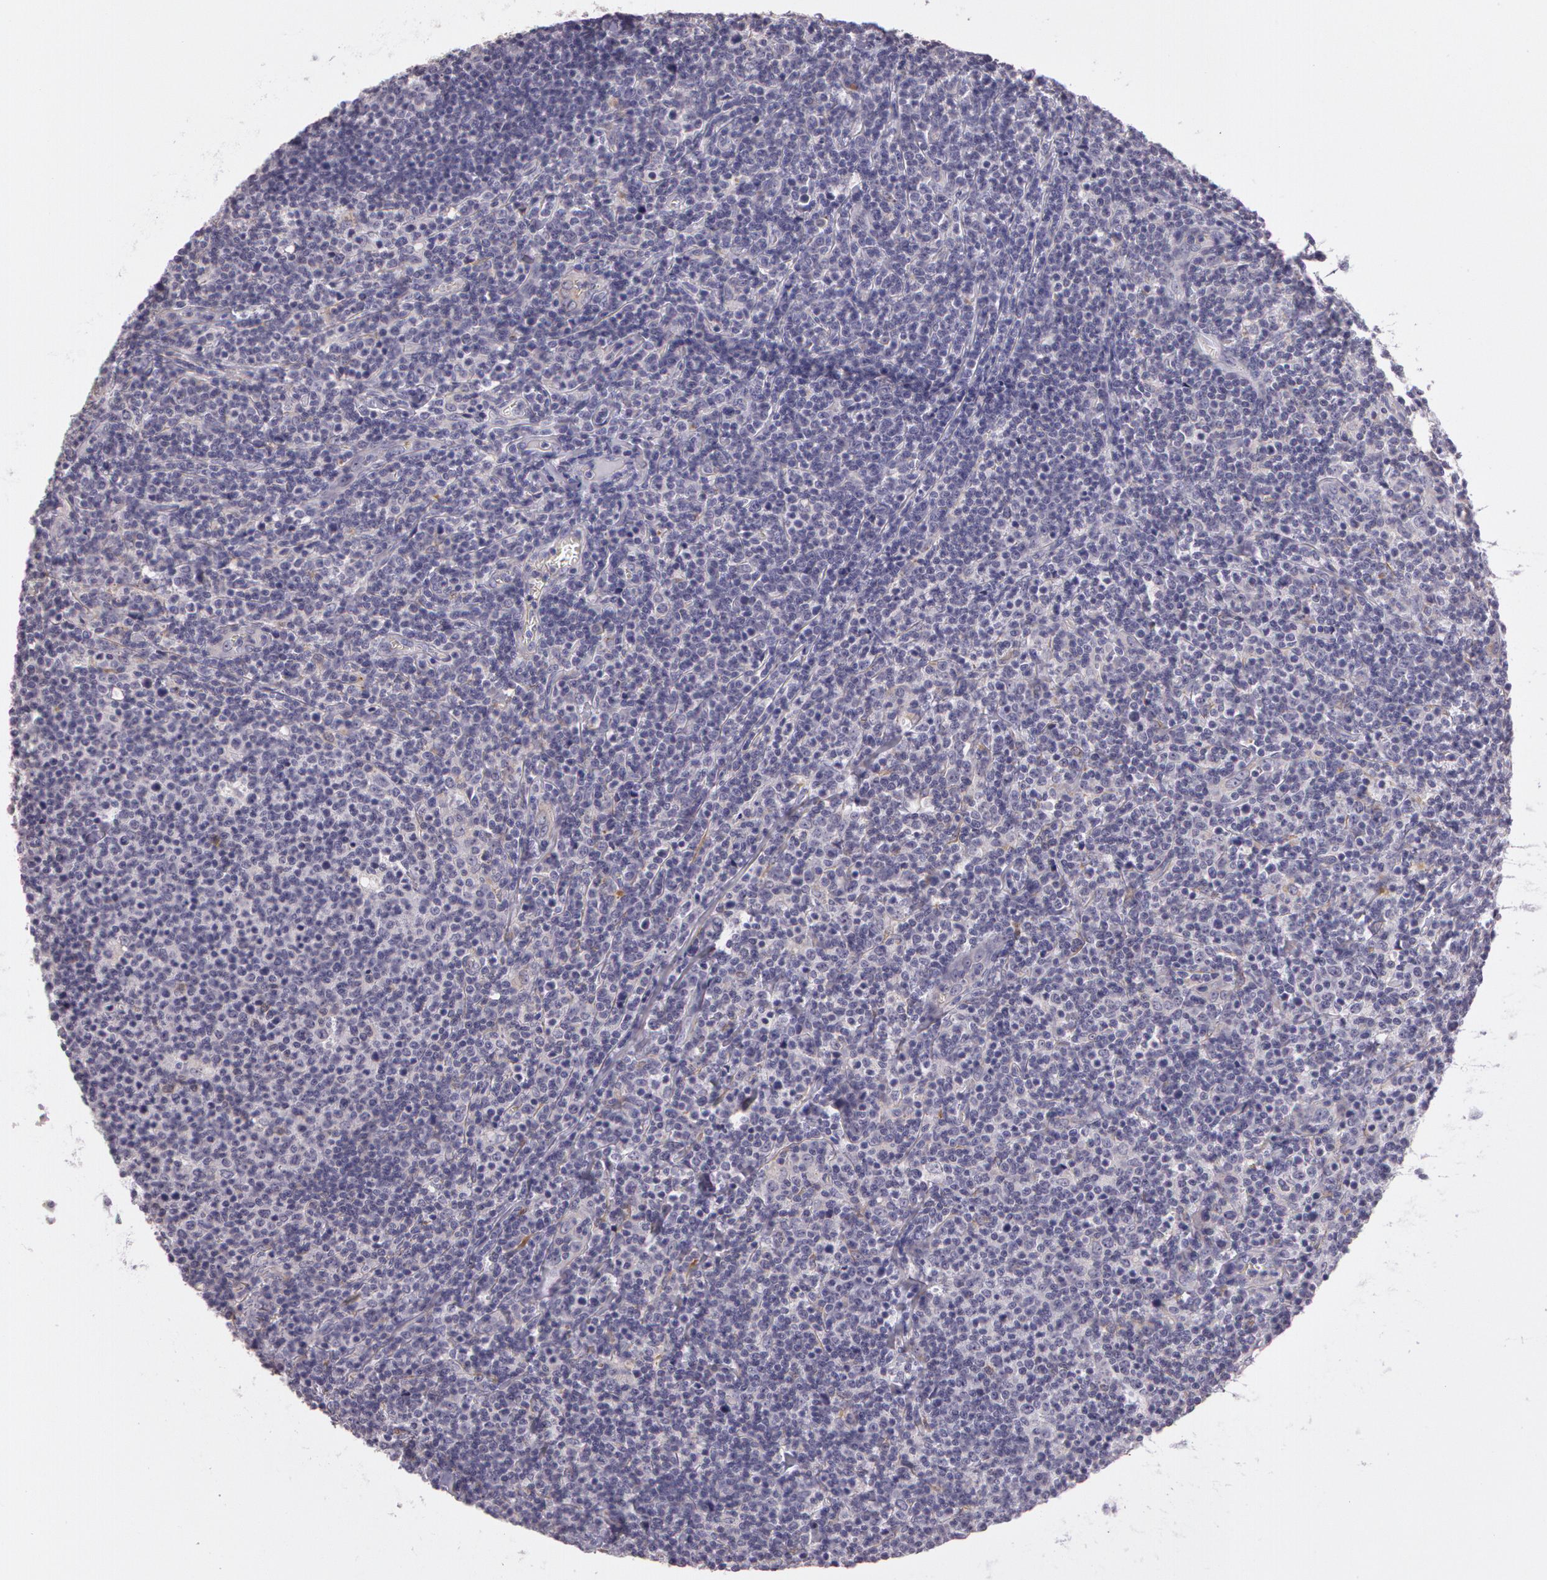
{"staining": {"intensity": "negative", "quantity": "none", "location": "none"}, "tissue": "lymphoma", "cell_type": "Tumor cells", "image_type": "cancer", "snomed": [{"axis": "morphology", "description": "Malignant lymphoma, non-Hodgkin's type, Low grade"}, {"axis": "topography", "description": "Lymph node"}], "caption": "High power microscopy photomicrograph of an immunohistochemistry (IHC) micrograph of malignant lymphoma, non-Hodgkin's type (low-grade), revealing no significant expression in tumor cells.", "gene": "G2E3", "patient": {"sex": "male", "age": 74}}